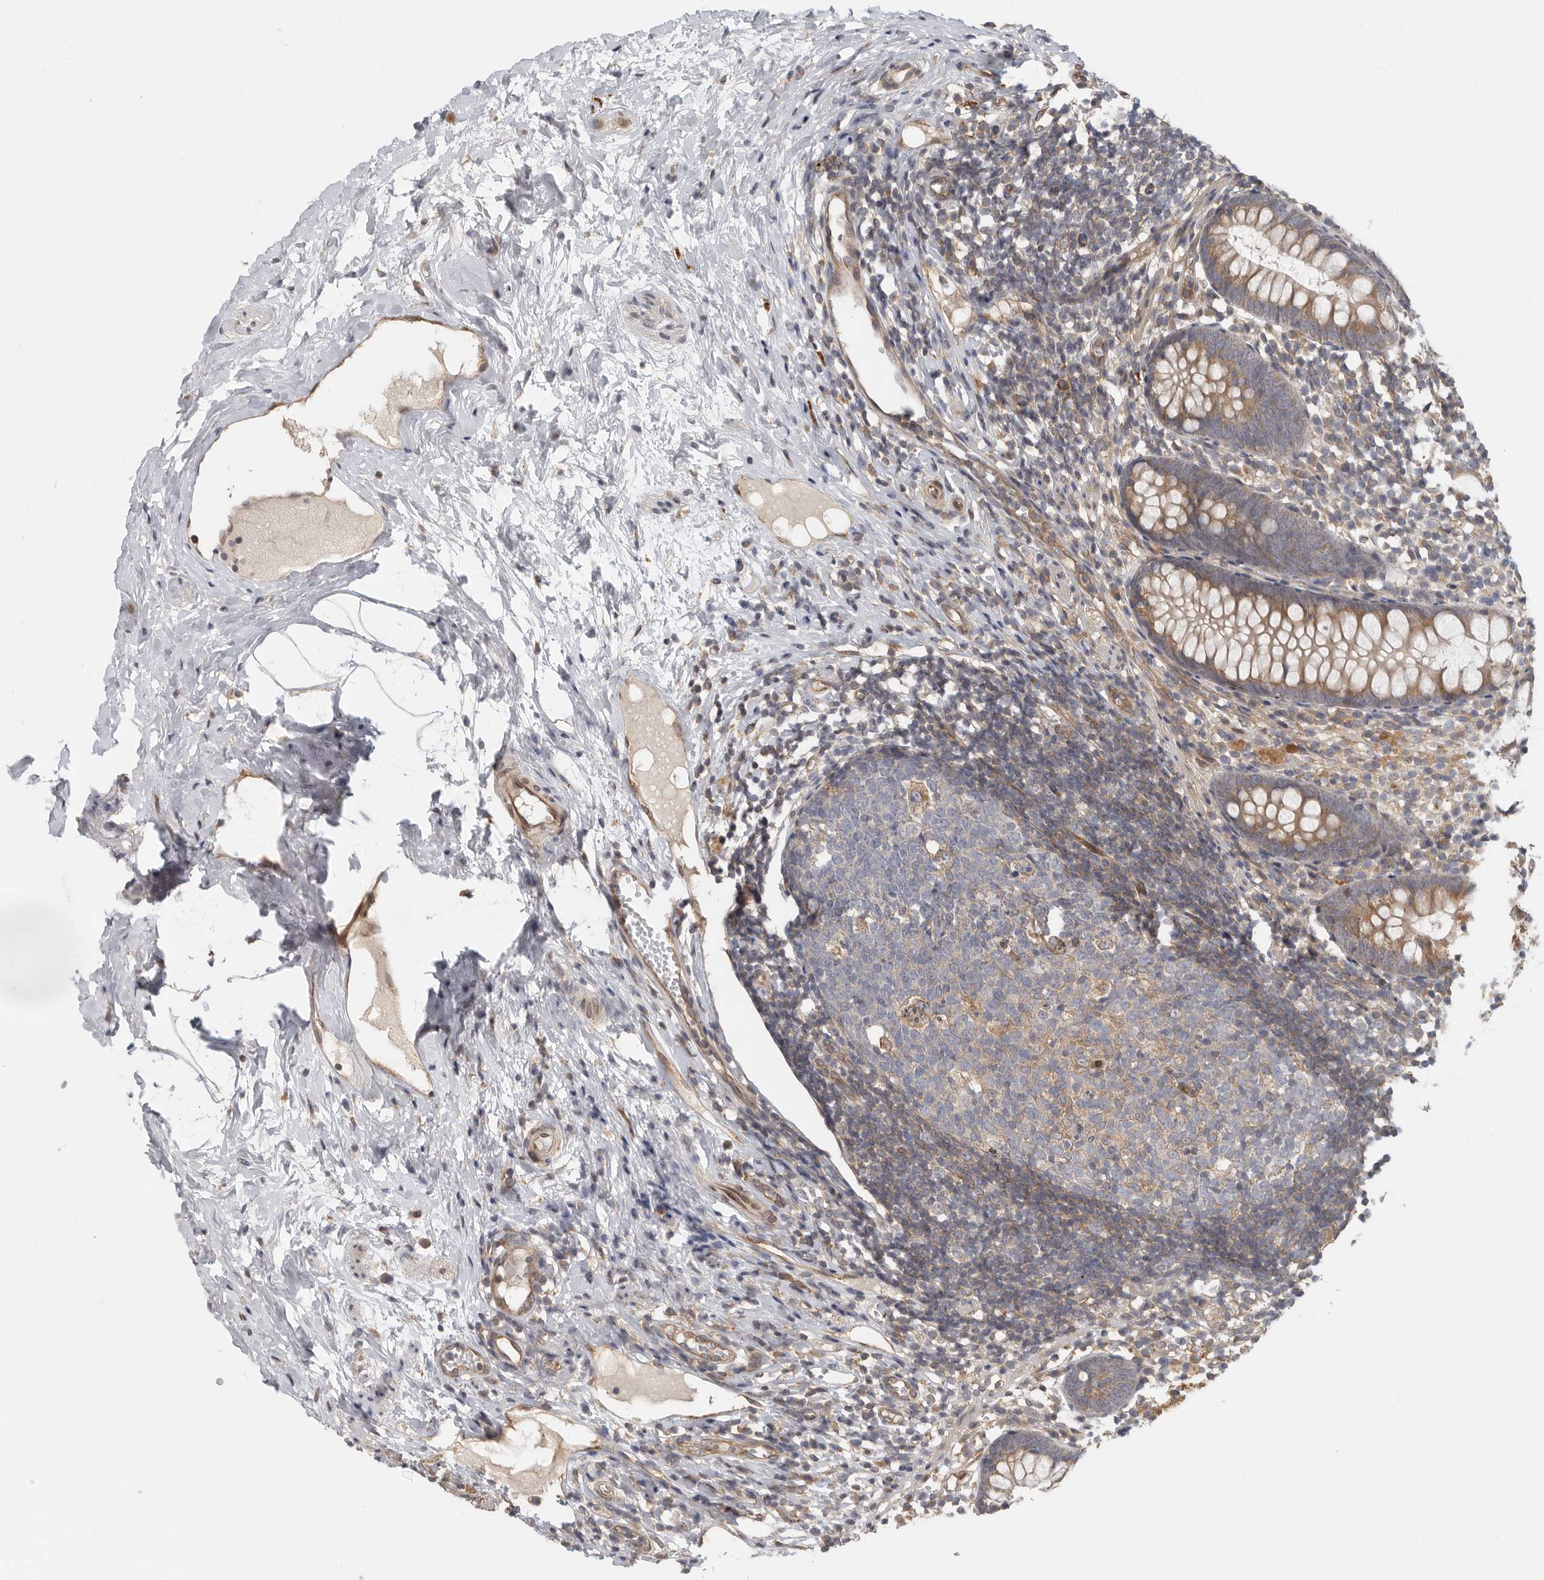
{"staining": {"intensity": "moderate", "quantity": ">75%", "location": "cytoplasmic/membranous"}, "tissue": "appendix", "cell_type": "Glandular cells", "image_type": "normal", "snomed": [{"axis": "morphology", "description": "Normal tissue, NOS"}, {"axis": "topography", "description": "Appendix"}], "caption": "Appendix stained with a brown dye reveals moderate cytoplasmic/membranous positive staining in approximately >75% of glandular cells.", "gene": "BCAP29", "patient": {"sex": "female", "age": 20}}